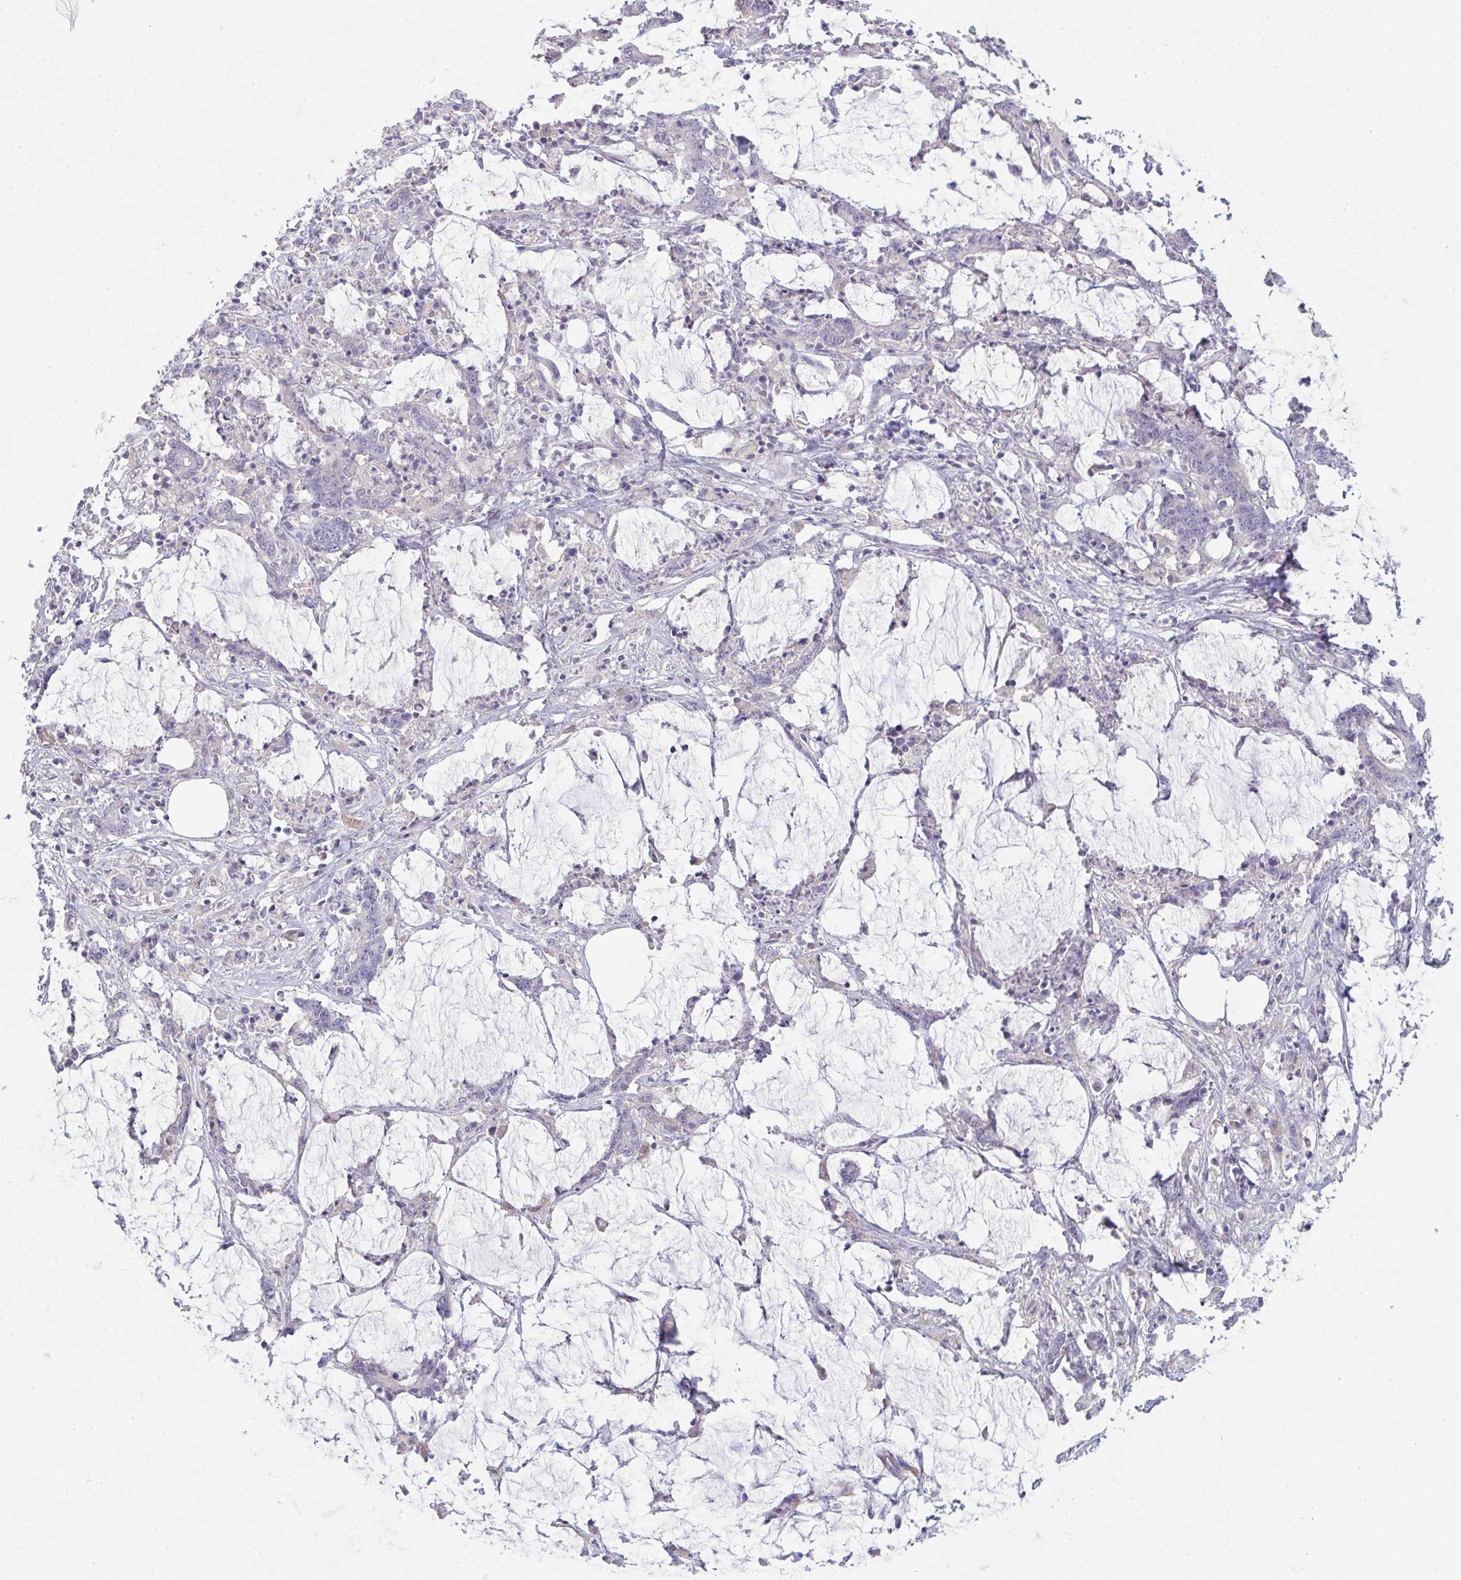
{"staining": {"intensity": "negative", "quantity": "none", "location": "none"}, "tissue": "stomach cancer", "cell_type": "Tumor cells", "image_type": "cancer", "snomed": [{"axis": "morphology", "description": "Adenocarcinoma, NOS"}, {"axis": "topography", "description": "Stomach, upper"}], "caption": "IHC photomicrograph of neoplastic tissue: stomach adenocarcinoma stained with DAB reveals no significant protein expression in tumor cells.", "gene": "SPTB", "patient": {"sex": "male", "age": 68}}